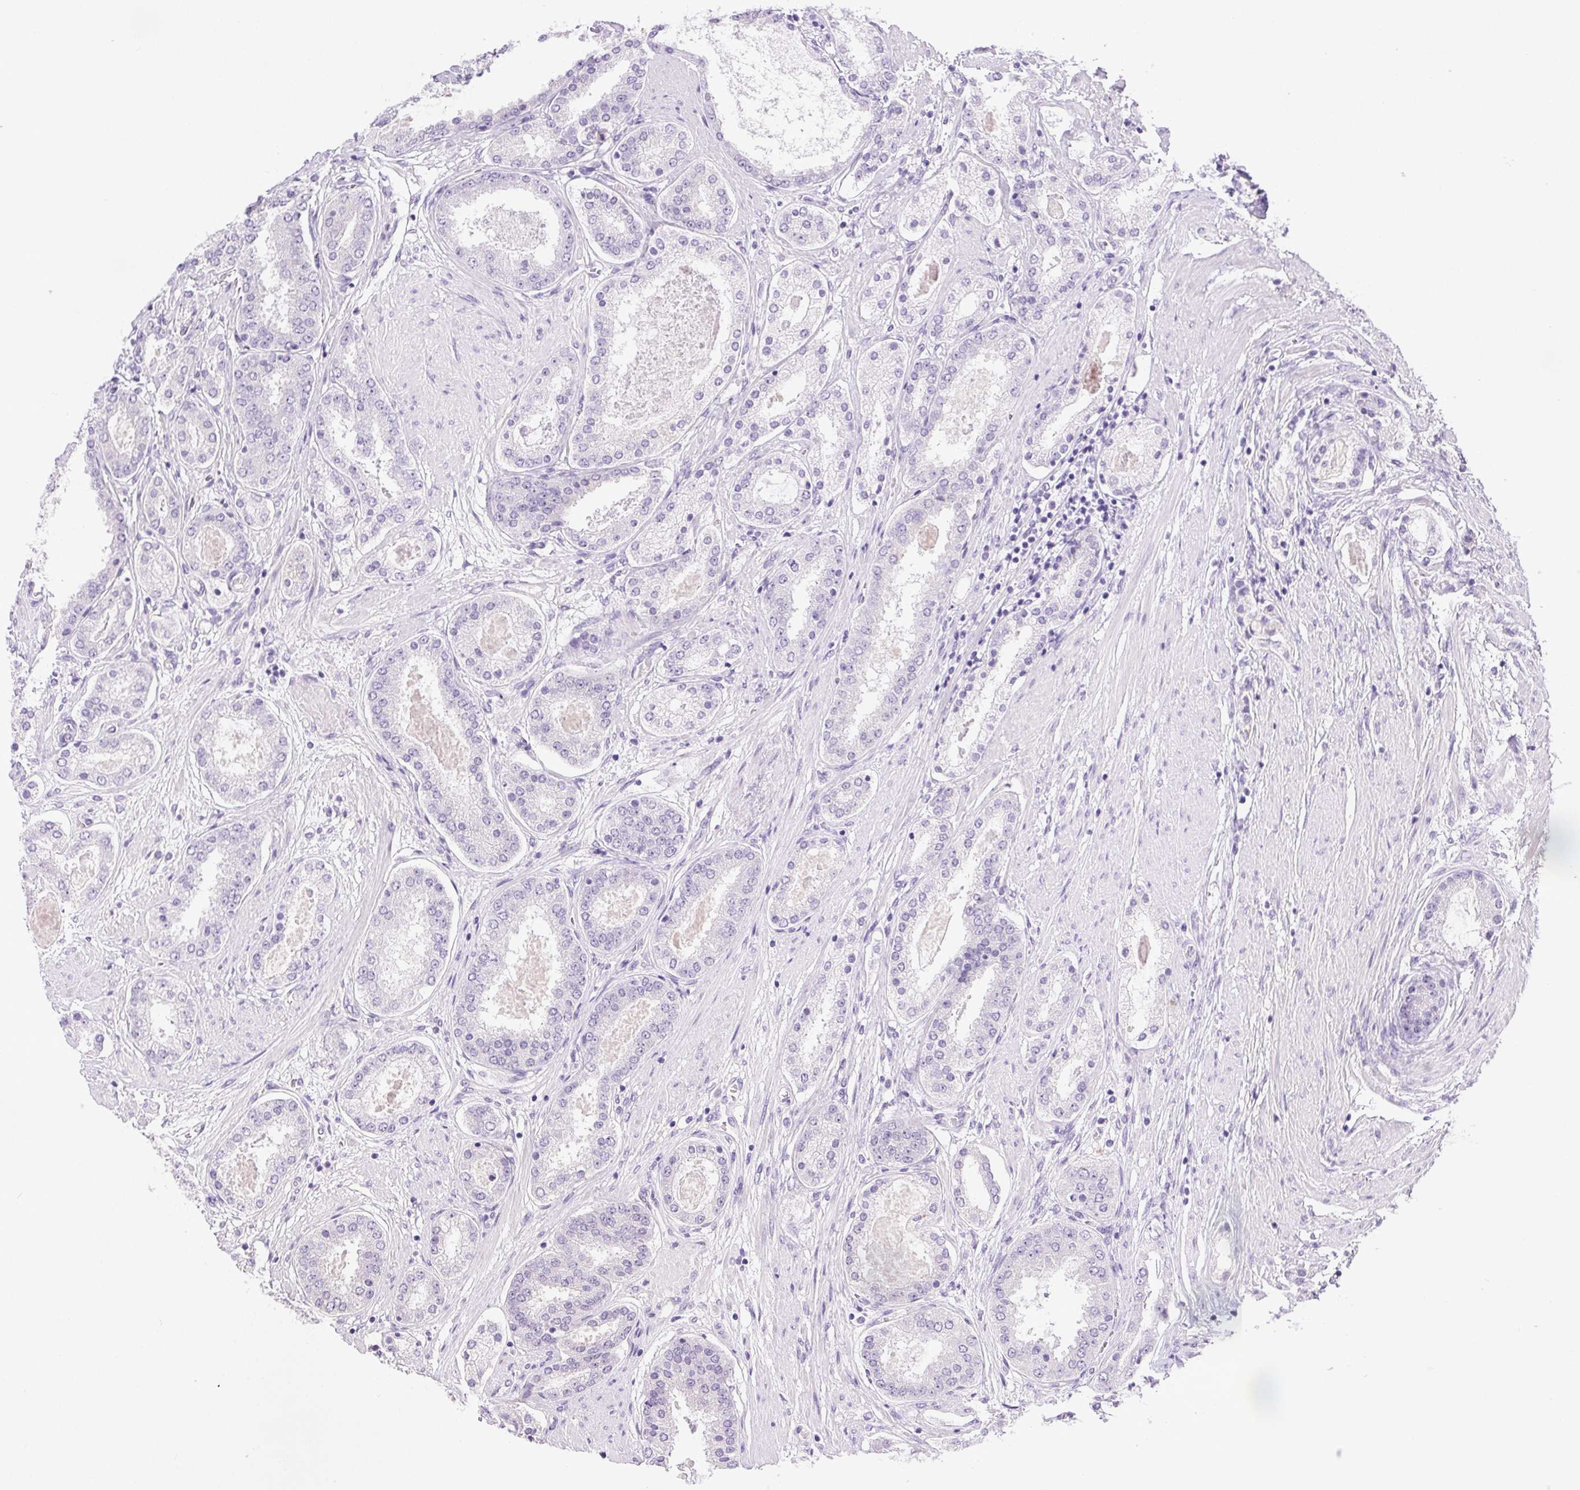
{"staining": {"intensity": "negative", "quantity": "none", "location": "none"}, "tissue": "prostate cancer", "cell_type": "Tumor cells", "image_type": "cancer", "snomed": [{"axis": "morphology", "description": "Adenocarcinoma, High grade"}, {"axis": "topography", "description": "Prostate"}], "caption": "Immunohistochemistry (IHC) photomicrograph of neoplastic tissue: human prostate cancer stained with DAB displays no significant protein staining in tumor cells.", "gene": "LRRTM1", "patient": {"sex": "male", "age": 63}}